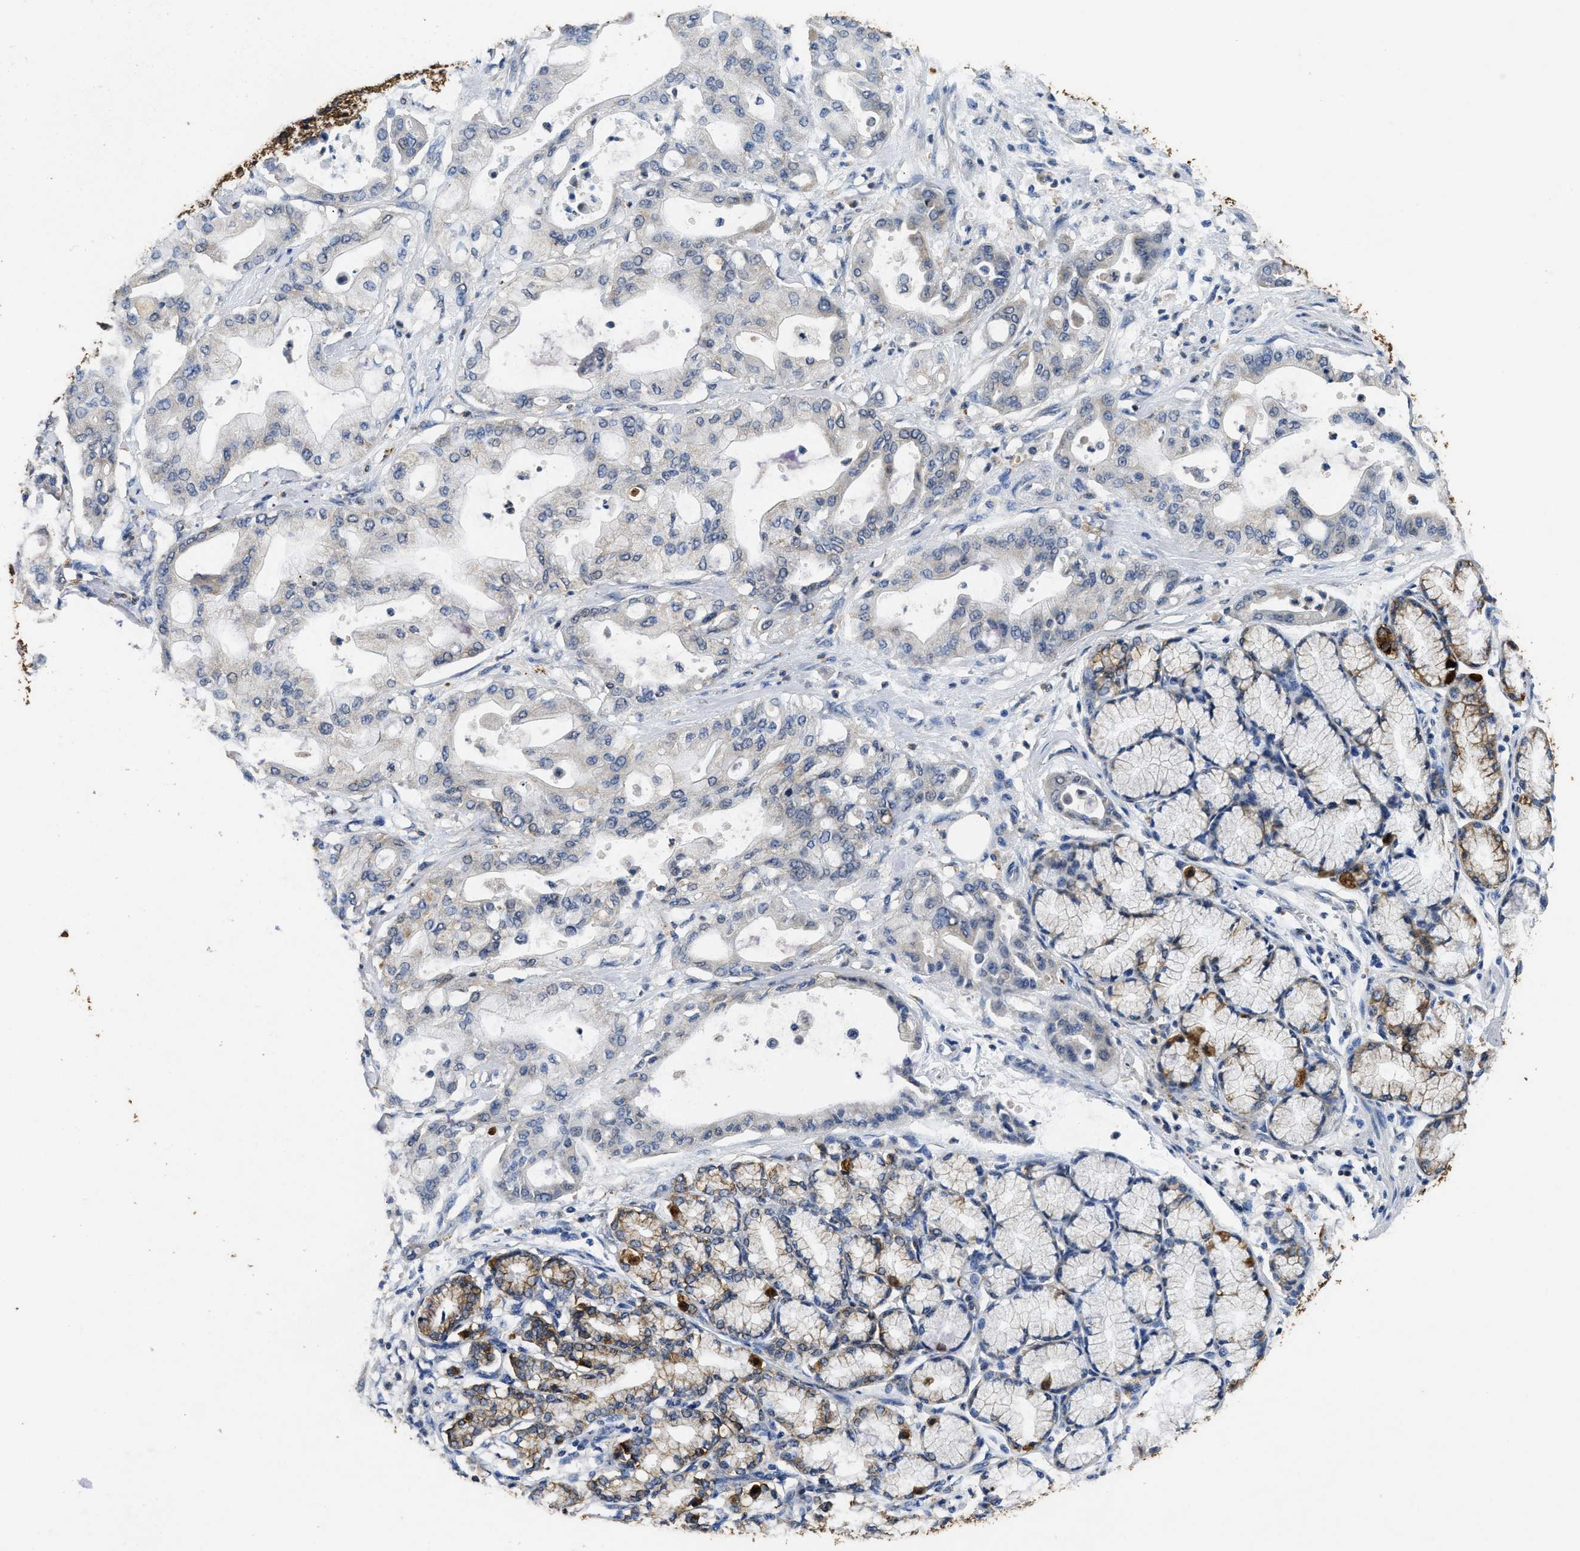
{"staining": {"intensity": "weak", "quantity": "<25%", "location": "cytoplasmic/membranous"}, "tissue": "pancreatic cancer", "cell_type": "Tumor cells", "image_type": "cancer", "snomed": [{"axis": "morphology", "description": "Adenocarcinoma, NOS"}, {"axis": "morphology", "description": "Adenocarcinoma, metastatic, NOS"}, {"axis": "topography", "description": "Lymph node"}, {"axis": "topography", "description": "Pancreas"}, {"axis": "topography", "description": "Duodenum"}], "caption": "An IHC image of pancreatic metastatic adenocarcinoma is shown. There is no staining in tumor cells of pancreatic metastatic adenocarcinoma.", "gene": "CTNNA1", "patient": {"sex": "female", "age": 64}}